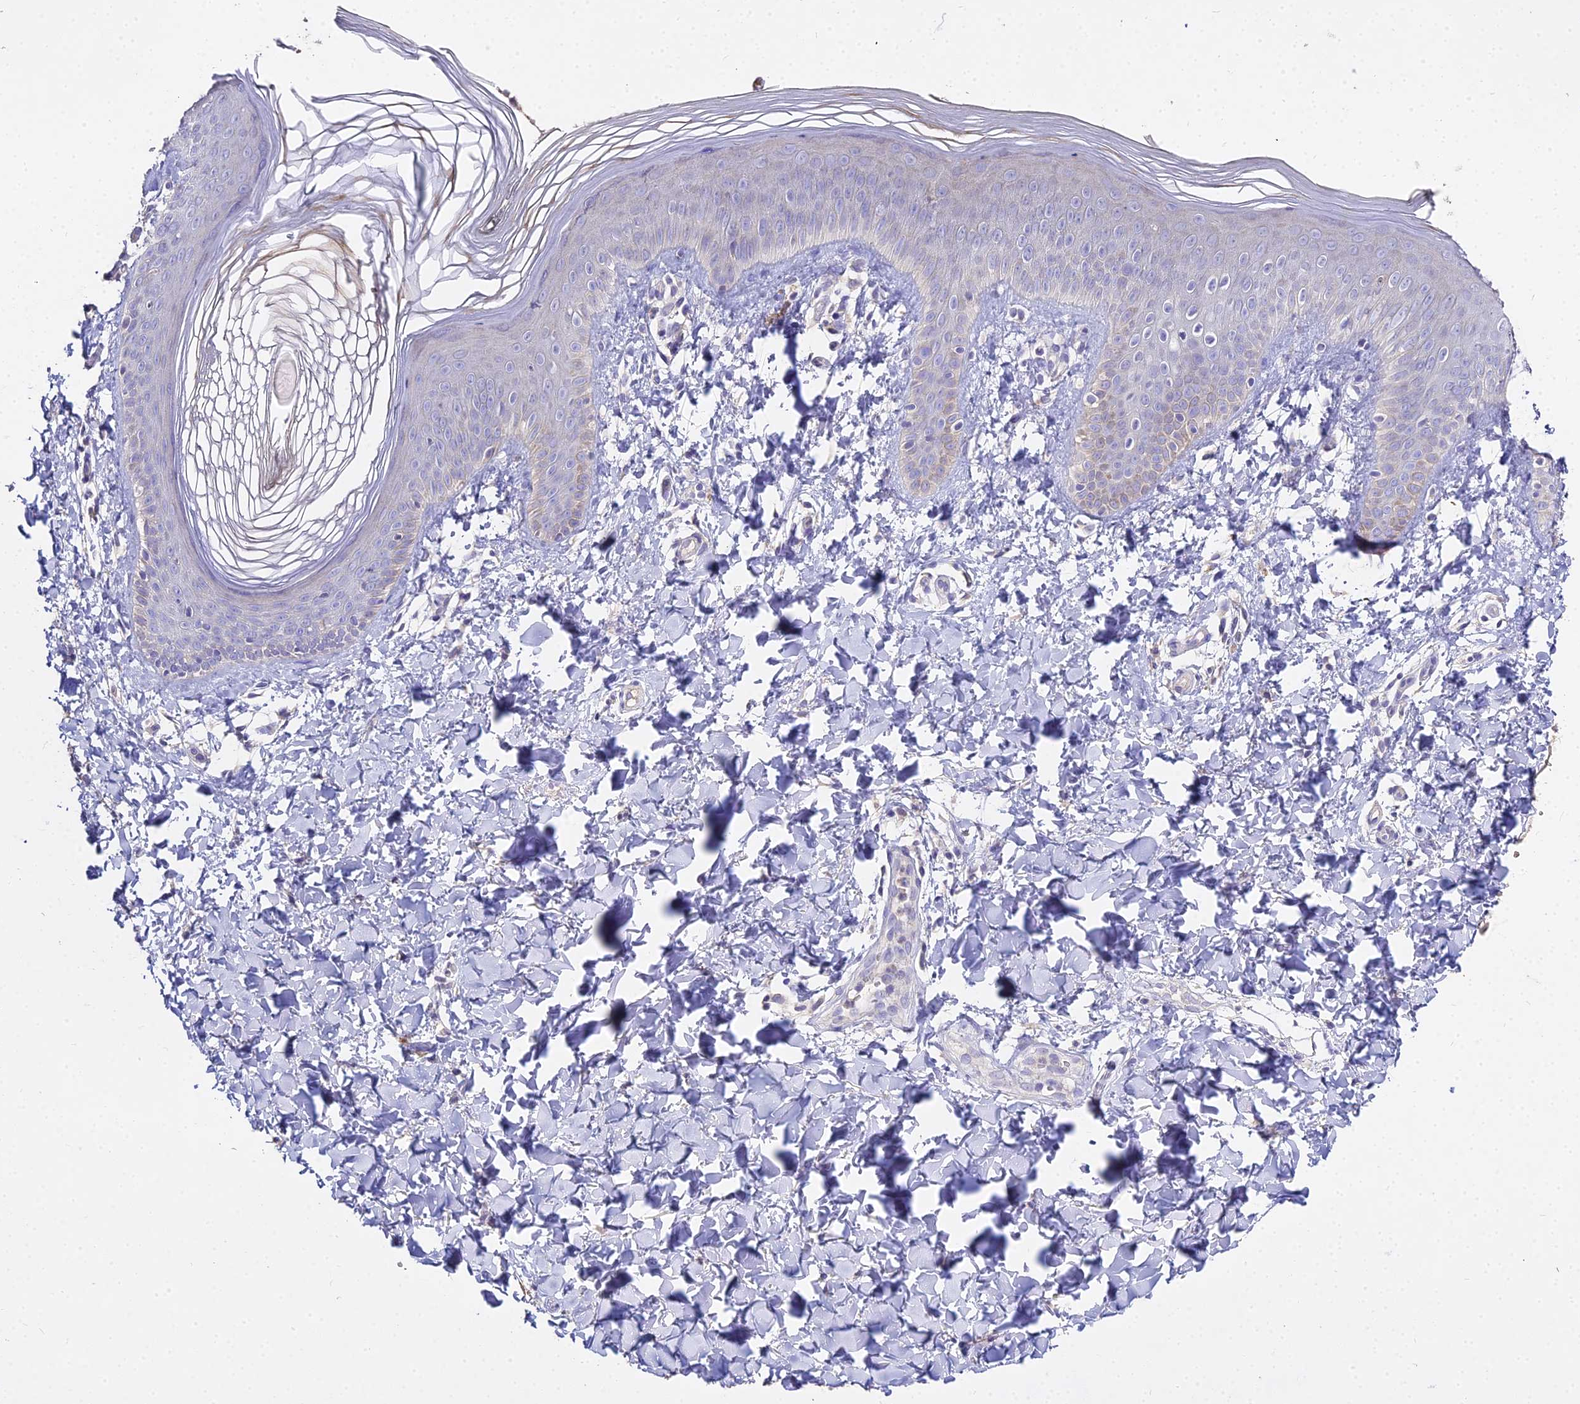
{"staining": {"intensity": "moderate", "quantity": "<25%", "location": "cytoplasmic/membranous"}, "tissue": "skin", "cell_type": "Epidermal cells", "image_type": "normal", "snomed": [{"axis": "morphology", "description": "Normal tissue, NOS"}, {"axis": "morphology", "description": "Inflammation, NOS"}, {"axis": "topography", "description": "Soft tissue"}, {"axis": "topography", "description": "Anal"}], "caption": "Immunohistochemistry micrograph of benign skin stained for a protein (brown), which exhibits low levels of moderate cytoplasmic/membranous expression in approximately <25% of epidermal cells.", "gene": "GLYAT", "patient": {"sex": "female", "age": 15}}